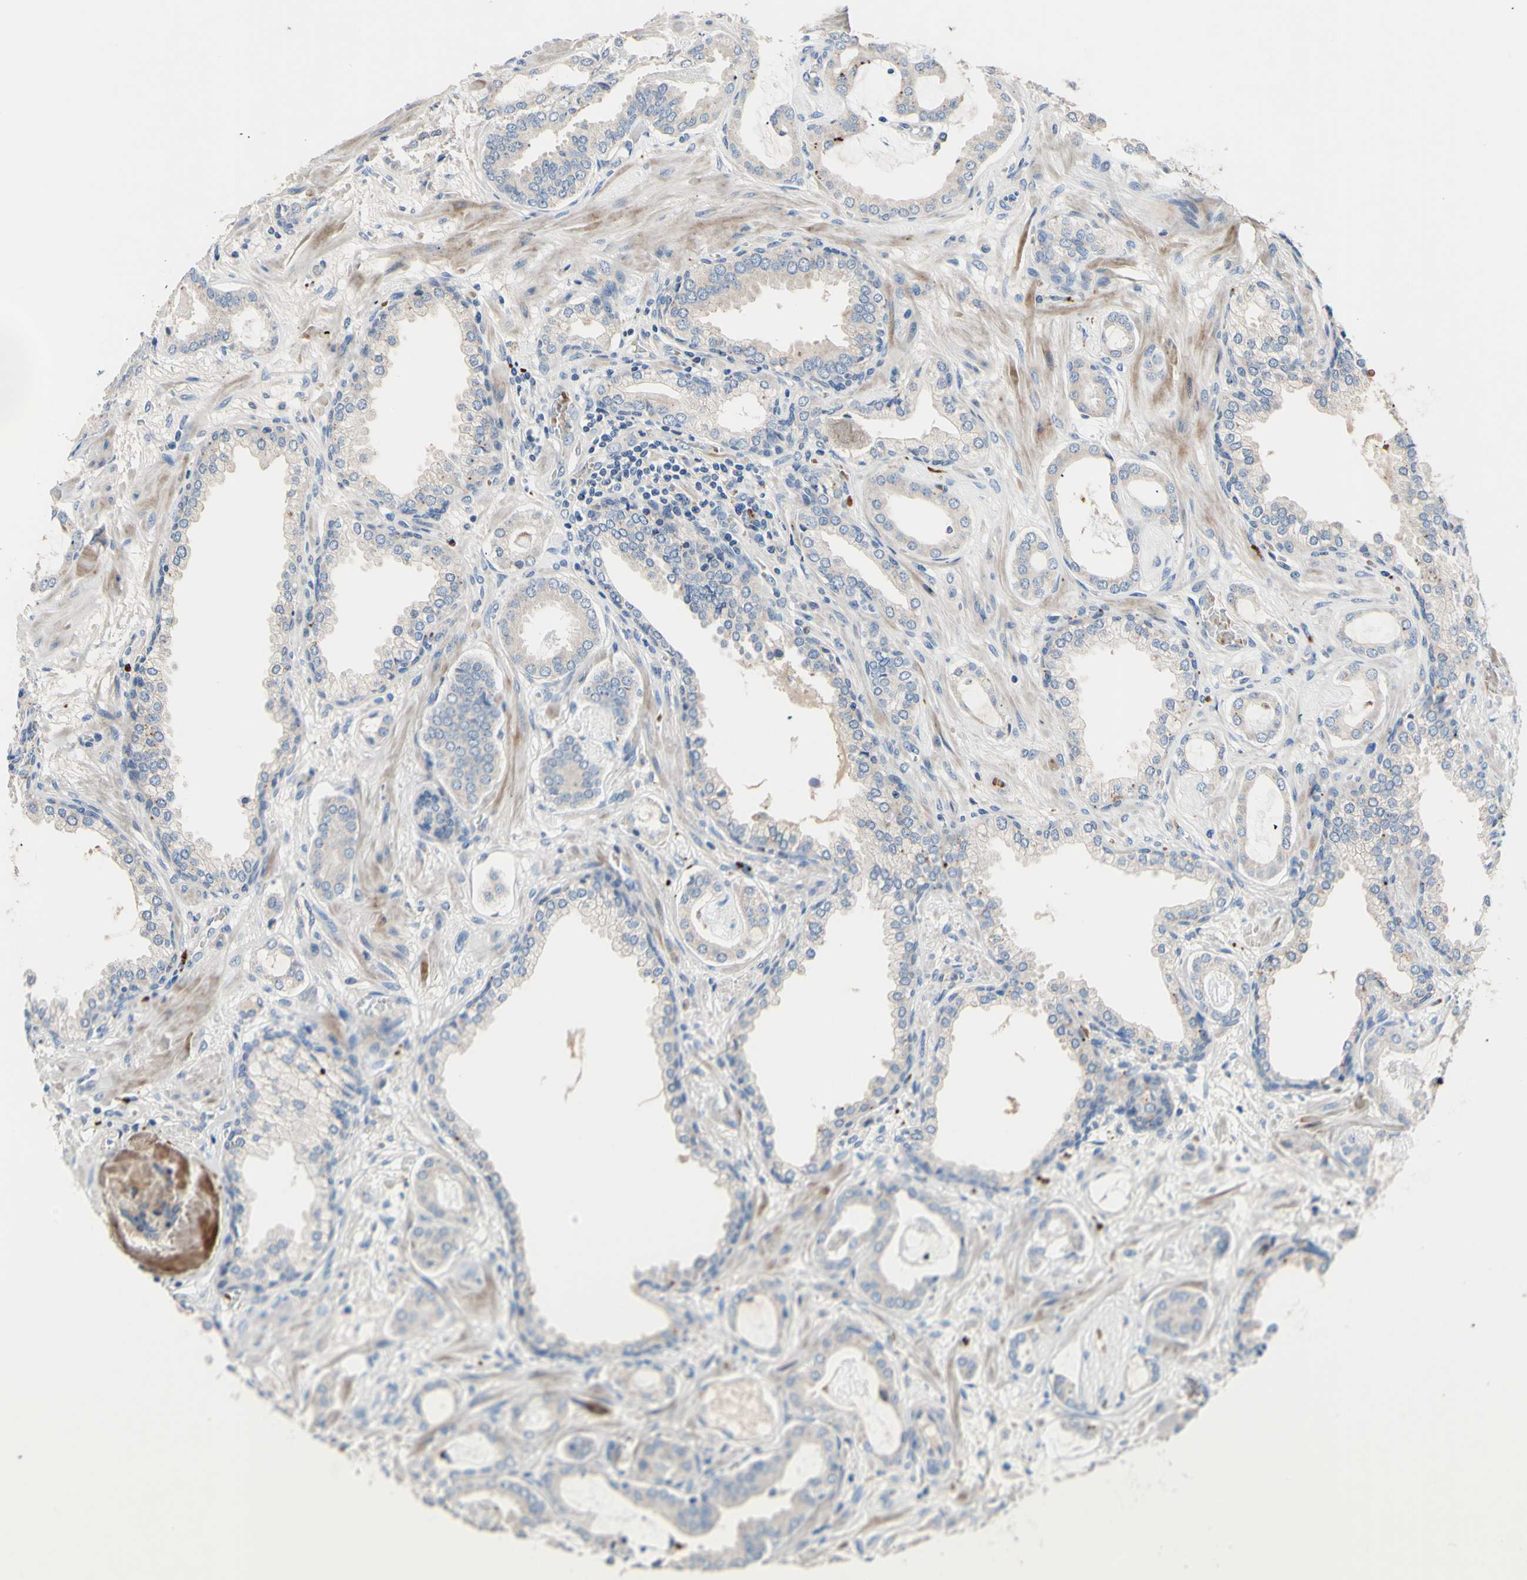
{"staining": {"intensity": "negative", "quantity": "none", "location": "none"}, "tissue": "prostate cancer", "cell_type": "Tumor cells", "image_type": "cancer", "snomed": [{"axis": "morphology", "description": "Adenocarcinoma, Low grade"}, {"axis": "topography", "description": "Prostate"}], "caption": "Human prostate adenocarcinoma (low-grade) stained for a protein using immunohistochemistry (IHC) demonstrates no staining in tumor cells.", "gene": "CDON", "patient": {"sex": "male", "age": 53}}